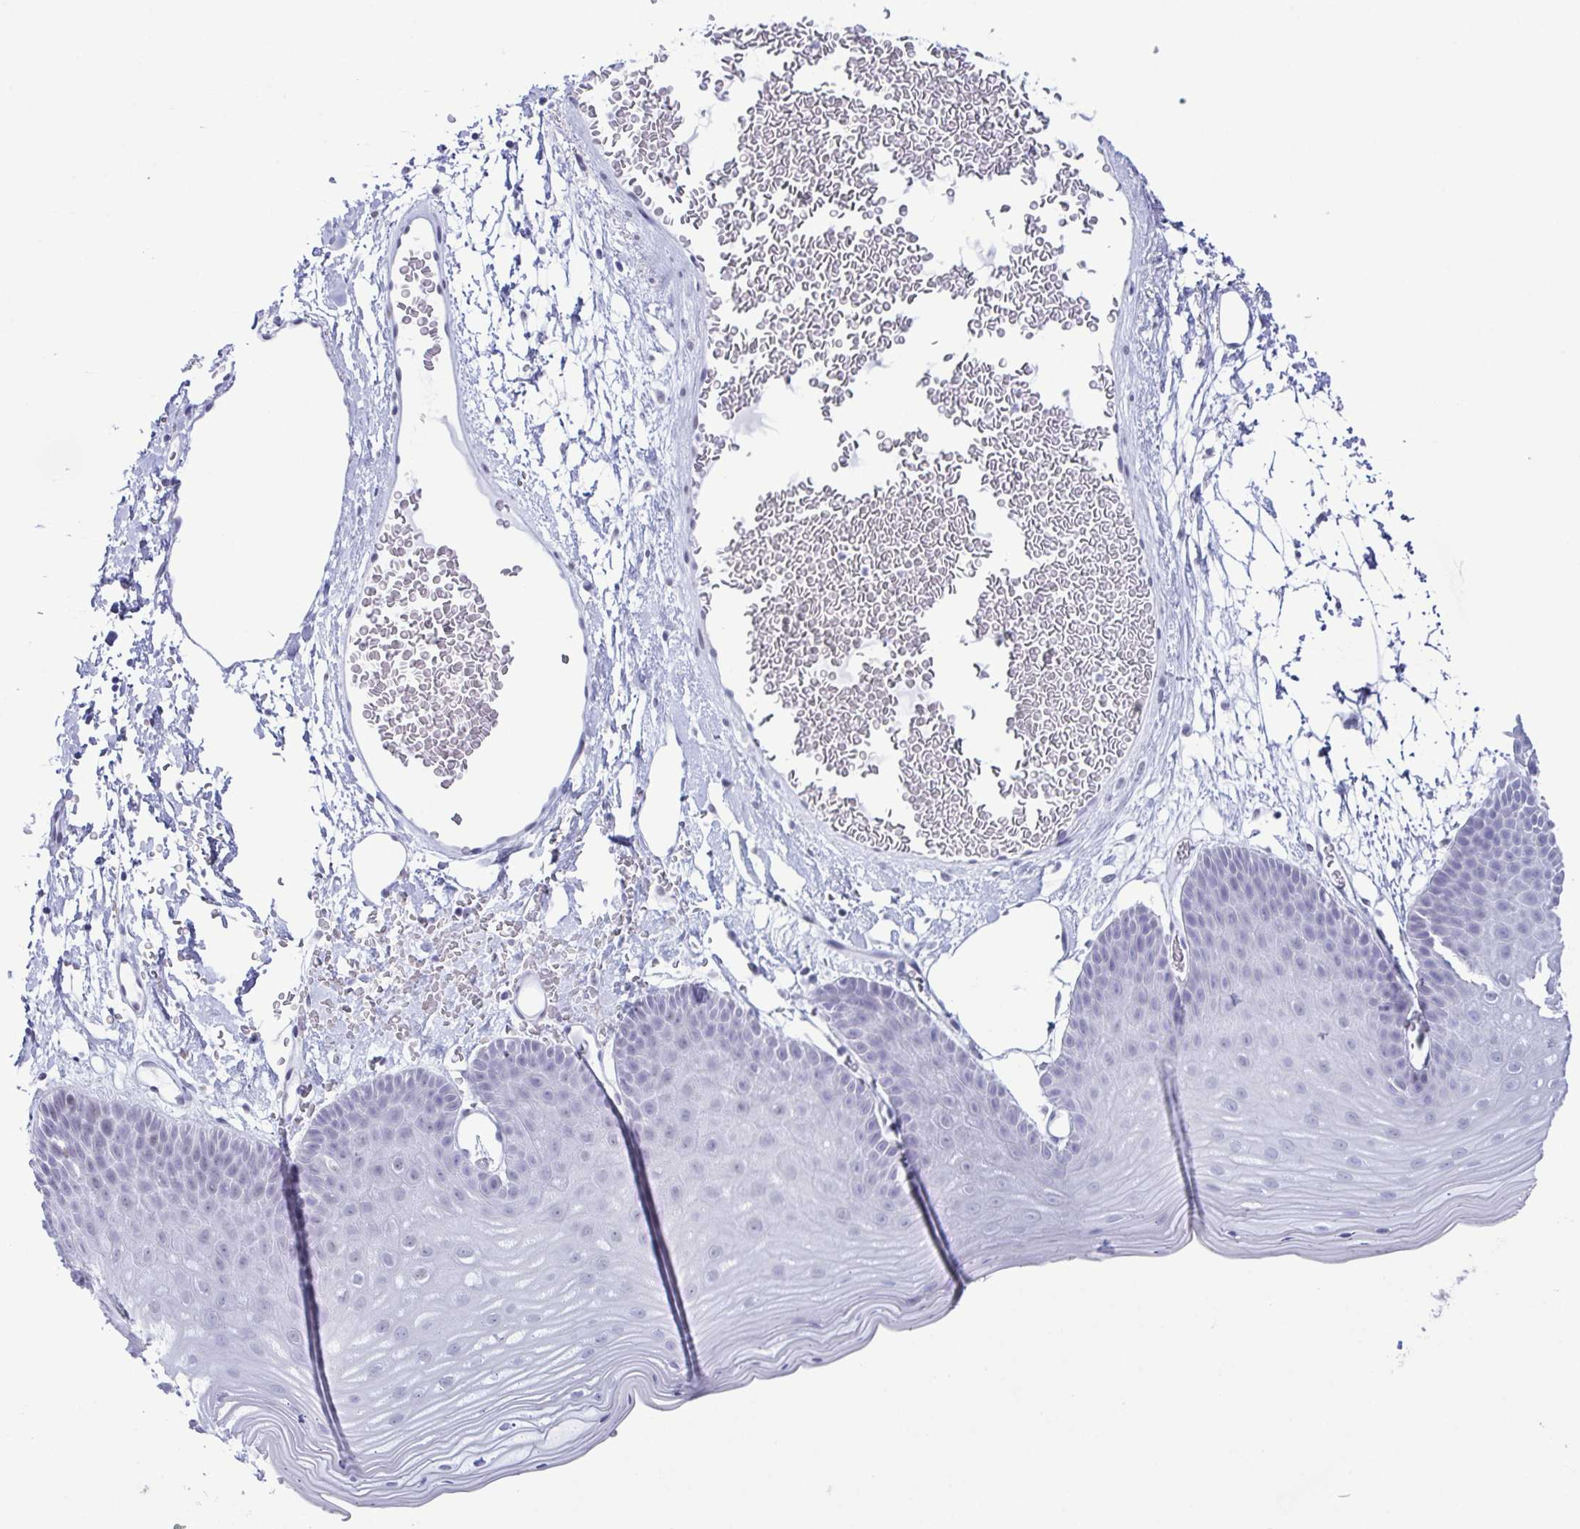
{"staining": {"intensity": "negative", "quantity": "none", "location": "none"}, "tissue": "skin", "cell_type": "Epidermal cells", "image_type": "normal", "snomed": [{"axis": "morphology", "description": "Normal tissue, NOS"}, {"axis": "topography", "description": "Anal"}], "caption": "The image displays no significant expression in epidermal cells of skin.", "gene": "SUGP2", "patient": {"sex": "male", "age": 53}}